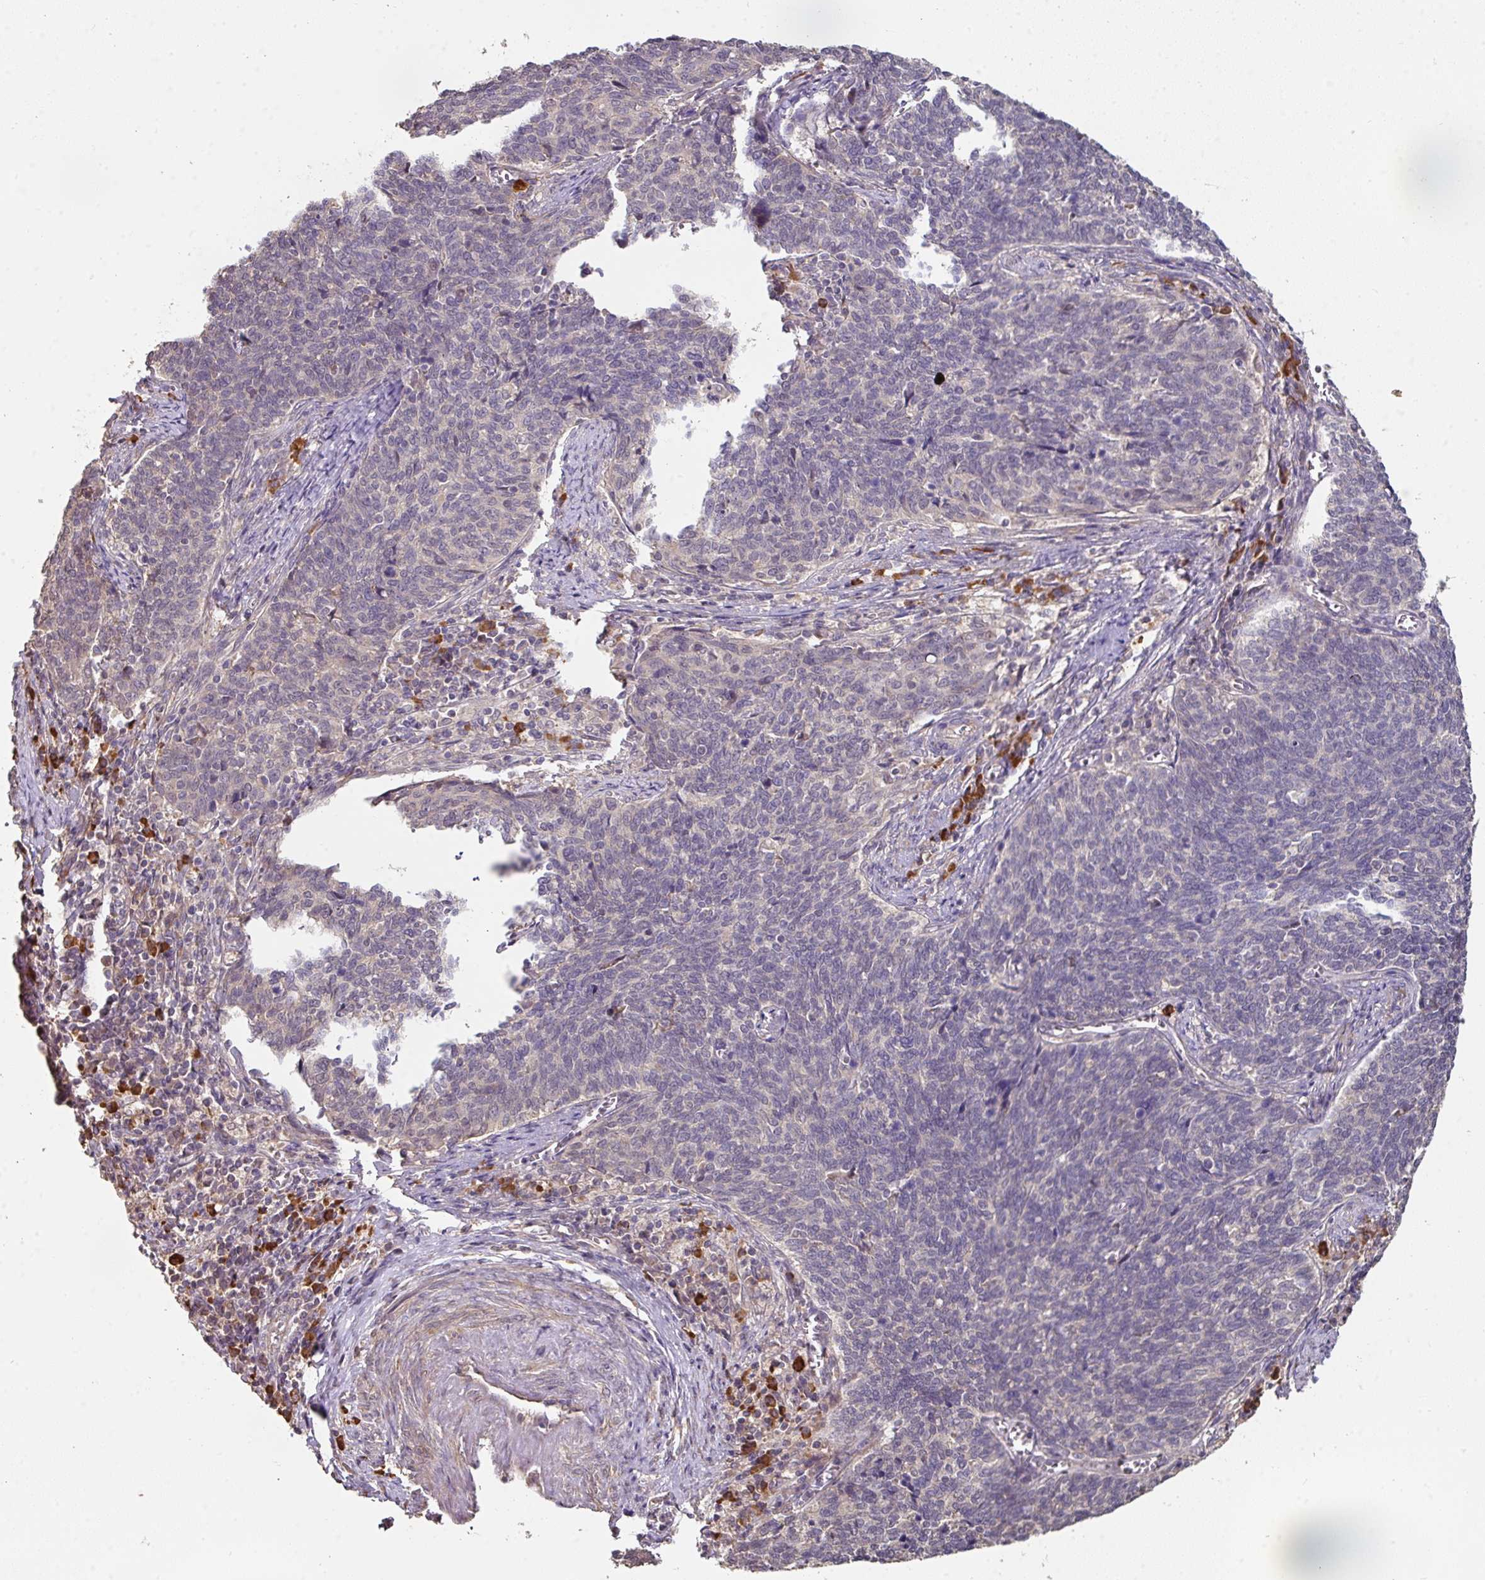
{"staining": {"intensity": "negative", "quantity": "none", "location": "none"}, "tissue": "cervical cancer", "cell_type": "Tumor cells", "image_type": "cancer", "snomed": [{"axis": "morphology", "description": "Squamous cell carcinoma, NOS"}, {"axis": "topography", "description": "Cervix"}], "caption": "Immunohistochemical staining of human squamous cell carcinoma (cervical) reveals no significant staining in tumor cells.", "gene": "ACVR2B", "patient": {"sex": "female", "age": 39}}